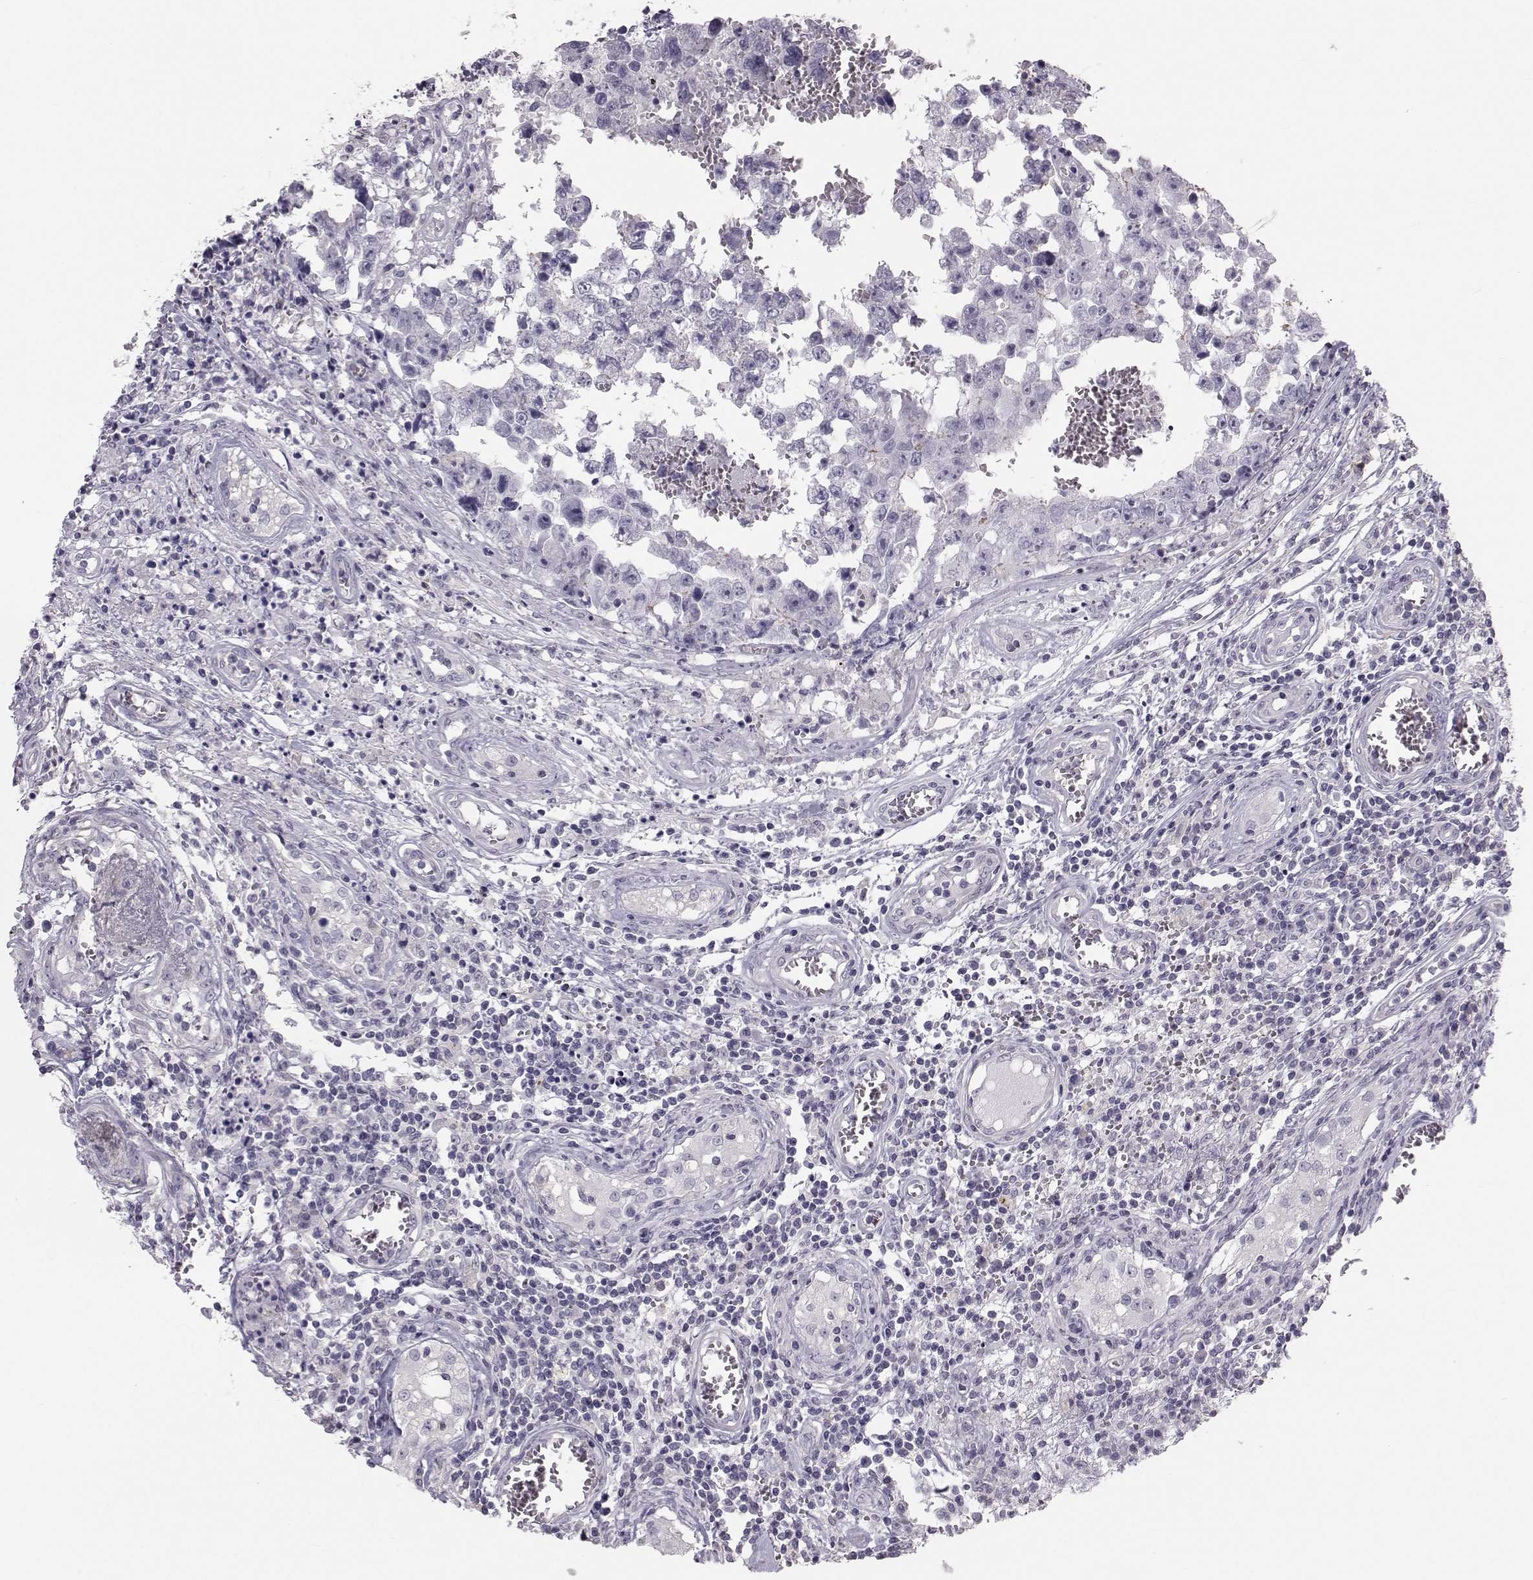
{"staining": {"intensity": "negative", "quantity": "none", "location": "none"}, "tissue": "testis cancer", "cell_type": "Tumor cells", "image_type": "cancer", "snomed": [{"axis": "morphology", "description": "Carcinoma, Embryonal, NOS"}, {"axis": "topography", "description": "Testis"}], "caption": "DAB (3,3'-diaminobenzidine) immunohistochemical staining of testis cancer shows no significant staining in tumor cells.", "gene": "GARIN3", "patient": {"sex": "male", "age": 36}}